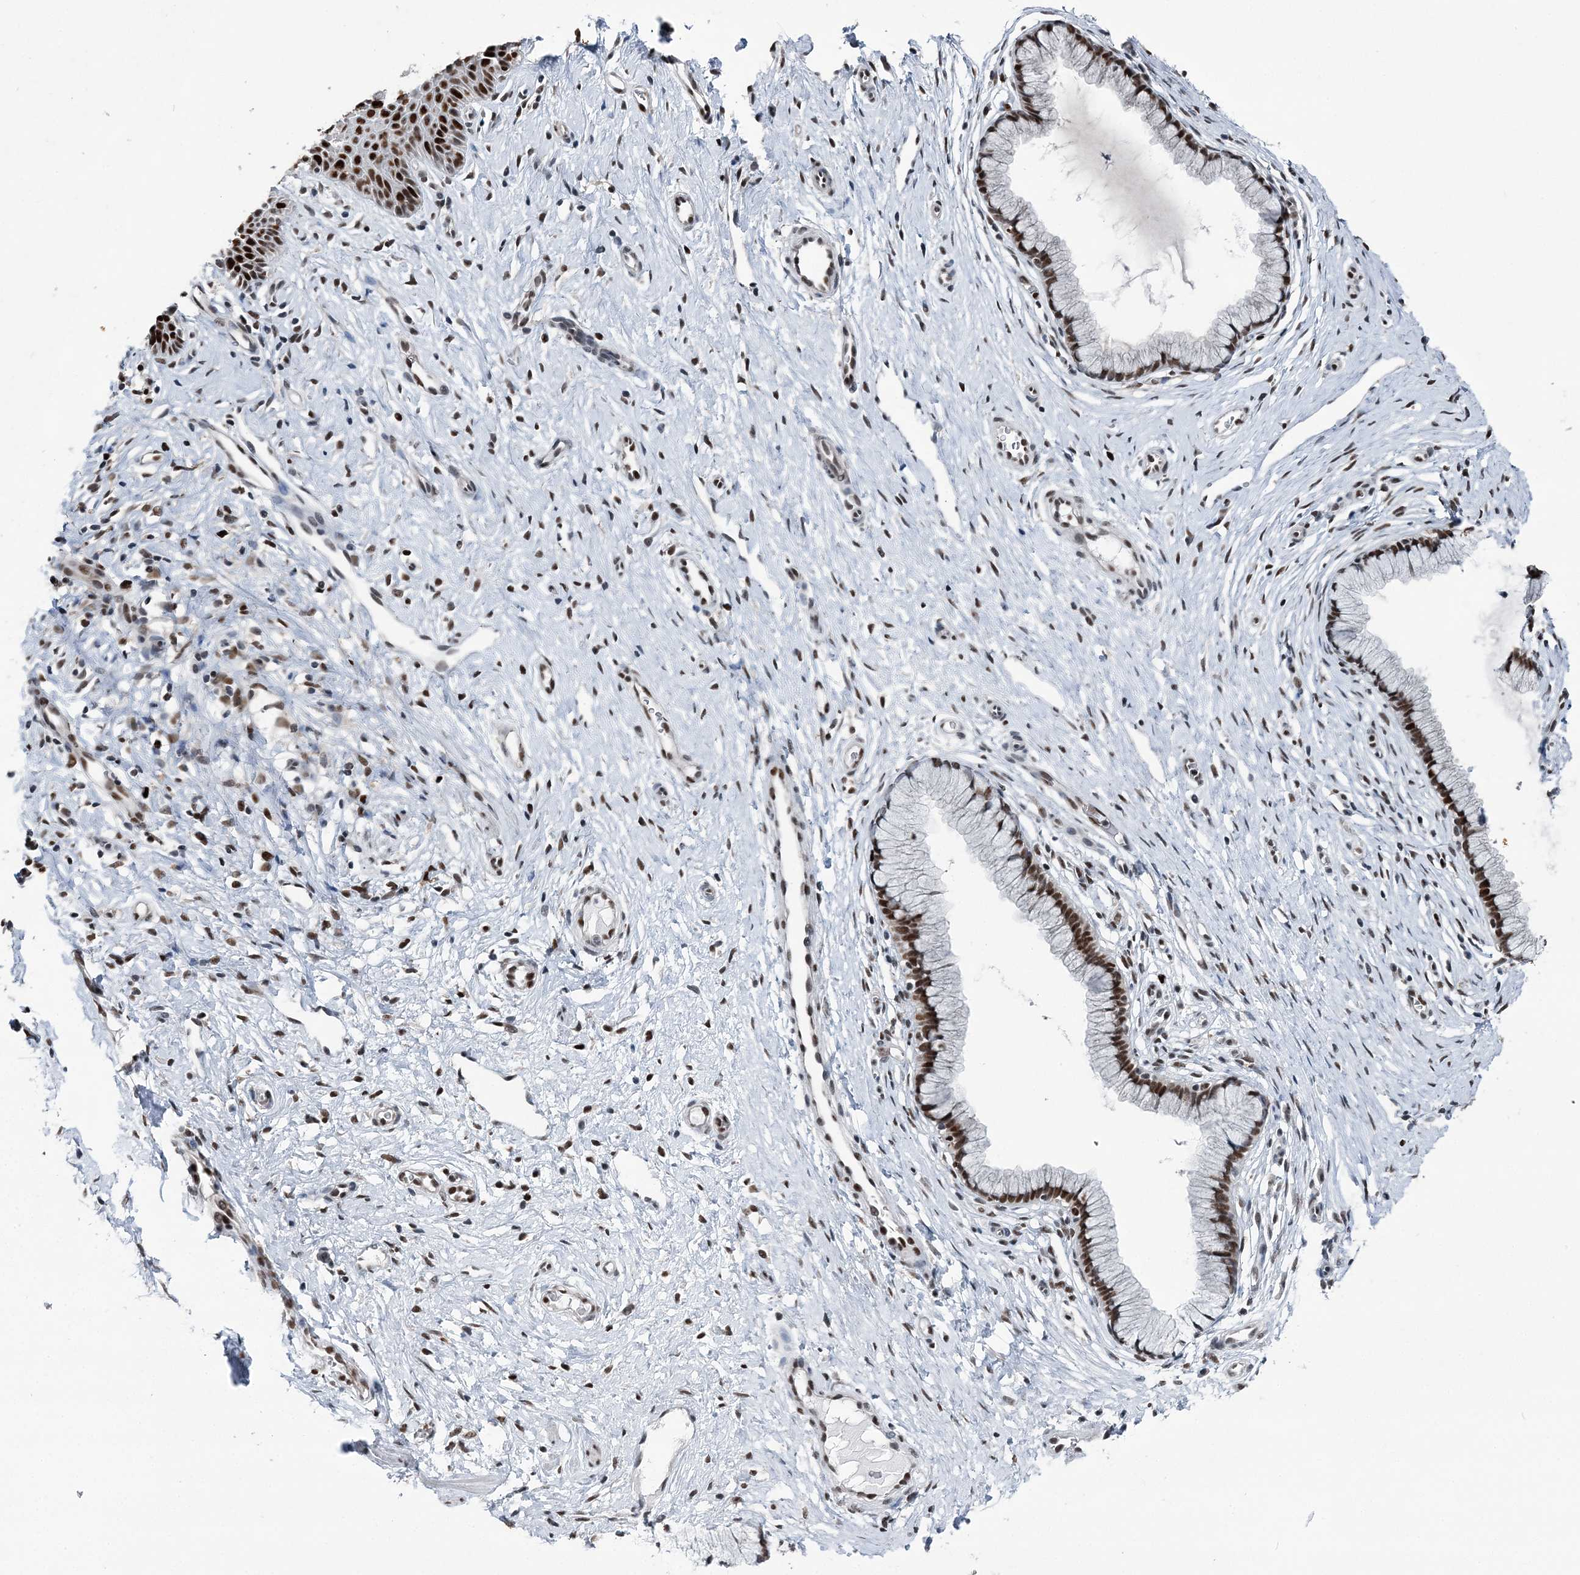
{"staining": {"intensity": "moderate", "quantity": ">75%", "location": "nuclear"}, "tissue": "cervix", "cell_type": "Glandular cells", "image_type": "normal", "snomed": [{"axis": "morphology", "description": "Normal tissue, NOS"}, {"axis": "topography", "description": "Cervix"}], "caption": "An IHC histopathology image of unremarkable tissue is shown. Protein staining in brown labels moderate nuclear positivity in cervix within glandular cells.", "gene": "HAT1", "patient": {"sex": "female", "age": 36}}